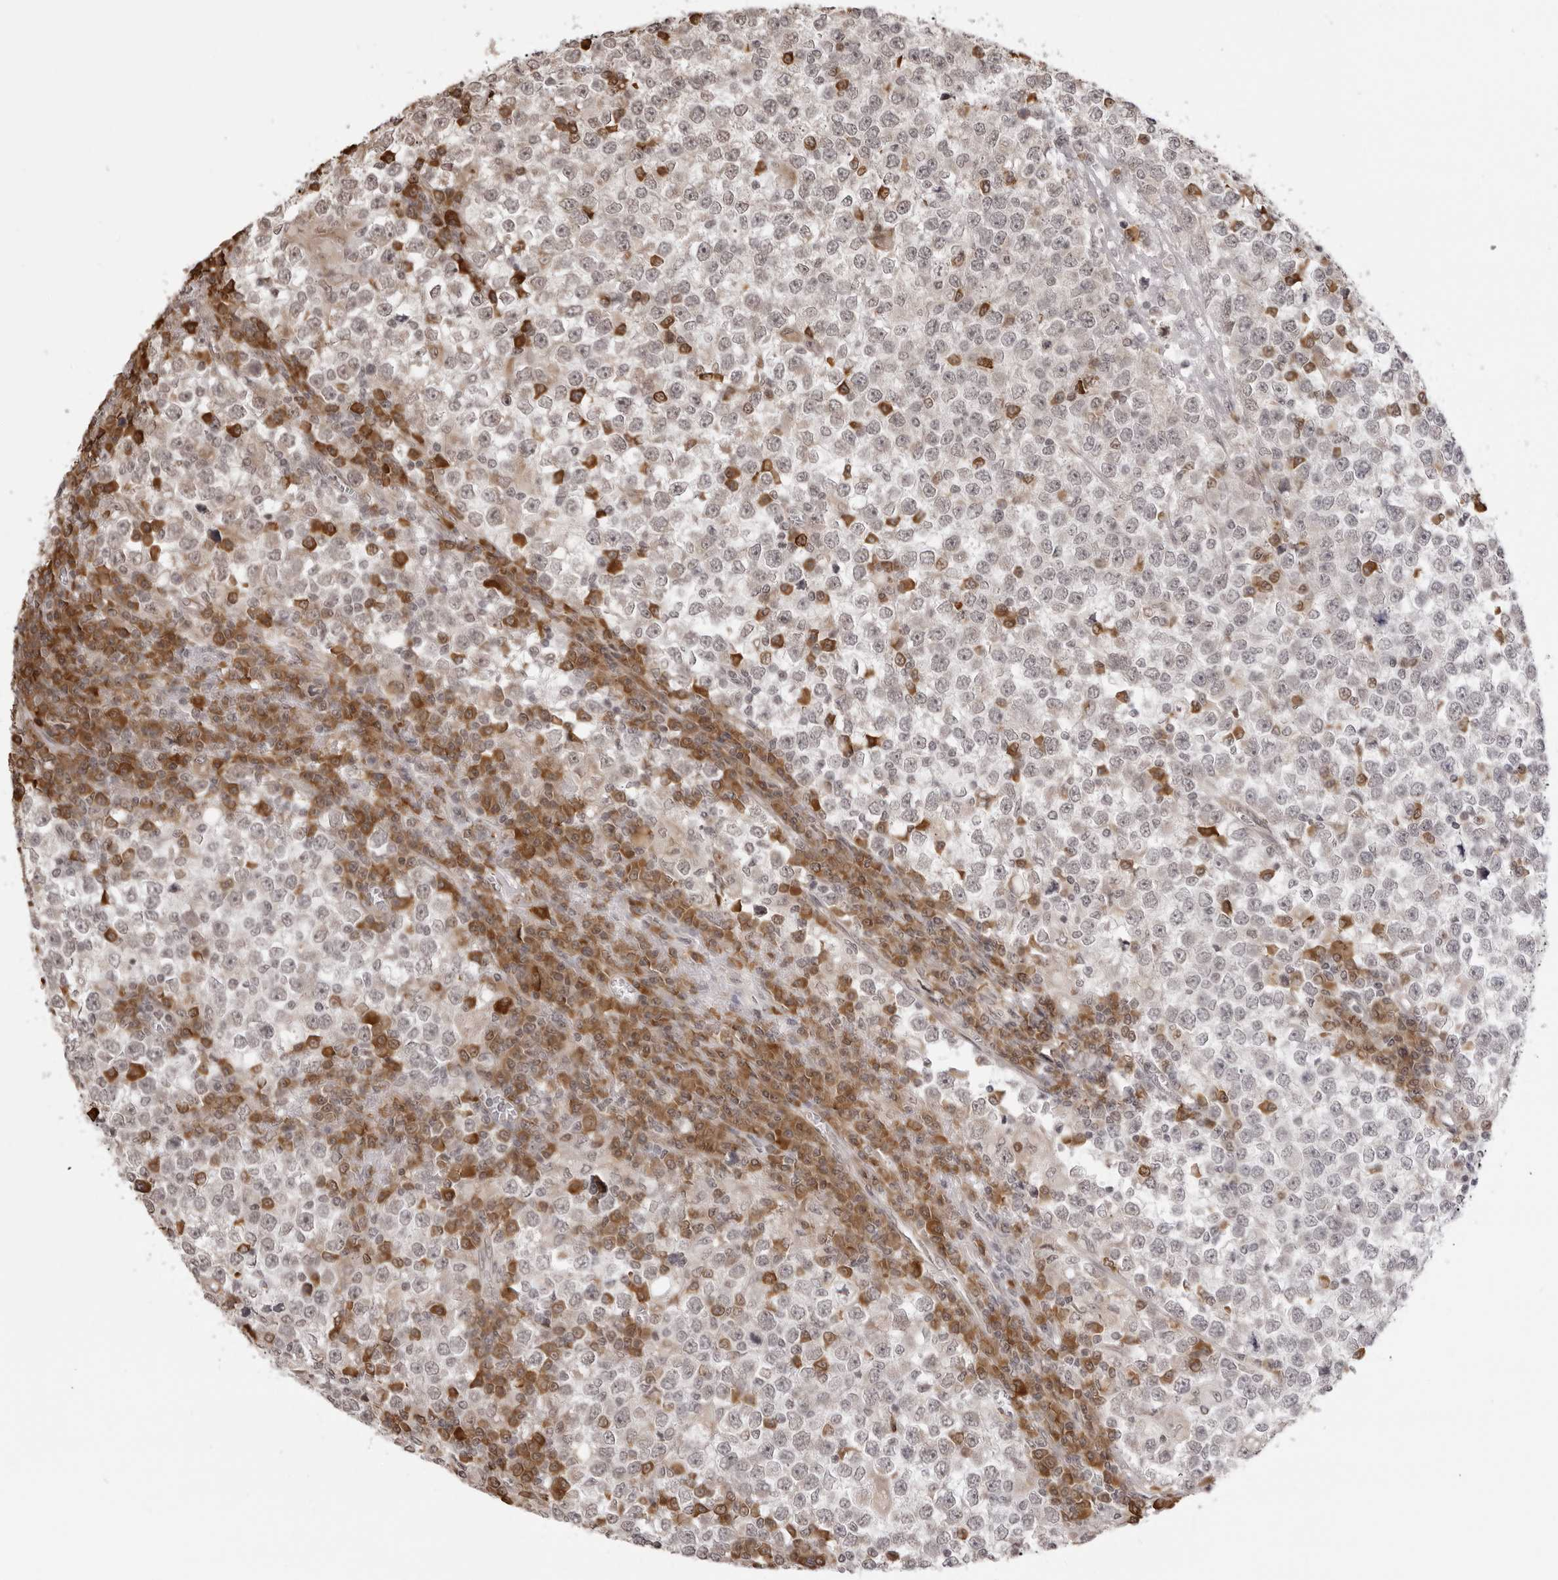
{"staining": {"intensity": "negative", "quantity": "none", "location": "none"}, "tissue": "testis cancer", "cell_type": "Tumor cells", "image_type": "cancer", "snomed": [{"axis": "morphology", "description": "Seminoma, NOS"}, {"axis": "topography", "description": "Testis"}], "caption": "The immunohistochemistry photomicrograph has no significant positivity in tumor cells of testis cancer (seminoma) tissue.", "gene": "ZC3H11A", "patient": {"sex": "male", "age": 65}}